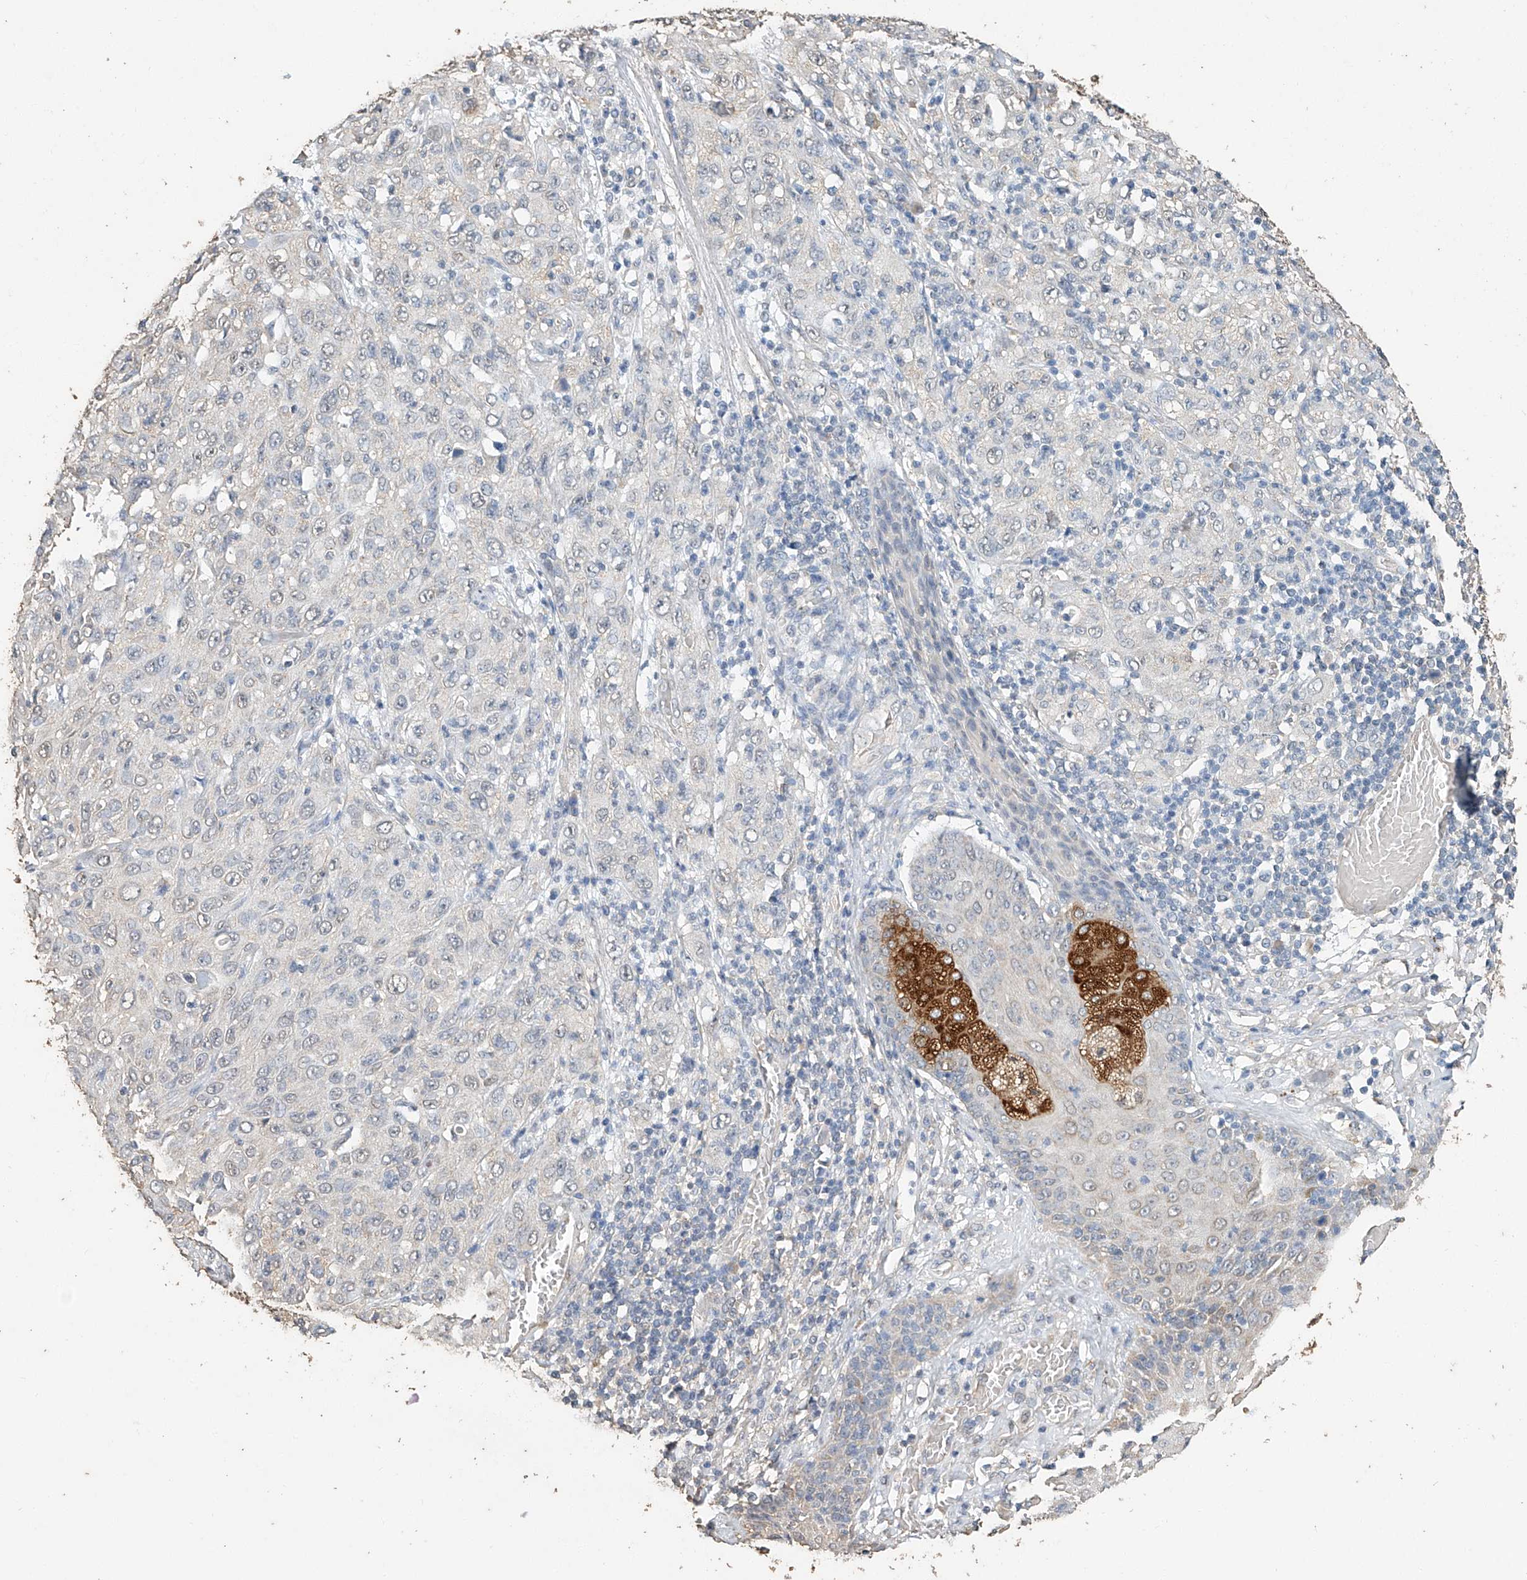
{"staining": {"intensity": "negative", "quantity": "none", "location": "none"}, "tissue": "skin cancer", "cell_type": "Tumor cells", "image_type": "cancer", "snomed": [{"axis": "morphology", "description": "Squamous cell carcinoma, NOS"}, {"axis": "topography", "description": "Skin"}], "caption": "Immunohistochemistry (IHC) of skin cancer shows no expression in tumor cells. (DAB (3,3'-diaminobenzidine) immunohistochemistry (IHC) with hematoxylin counter stain).", "gene": "CERS4", "patient": {"sex": "female", "age": 88}}